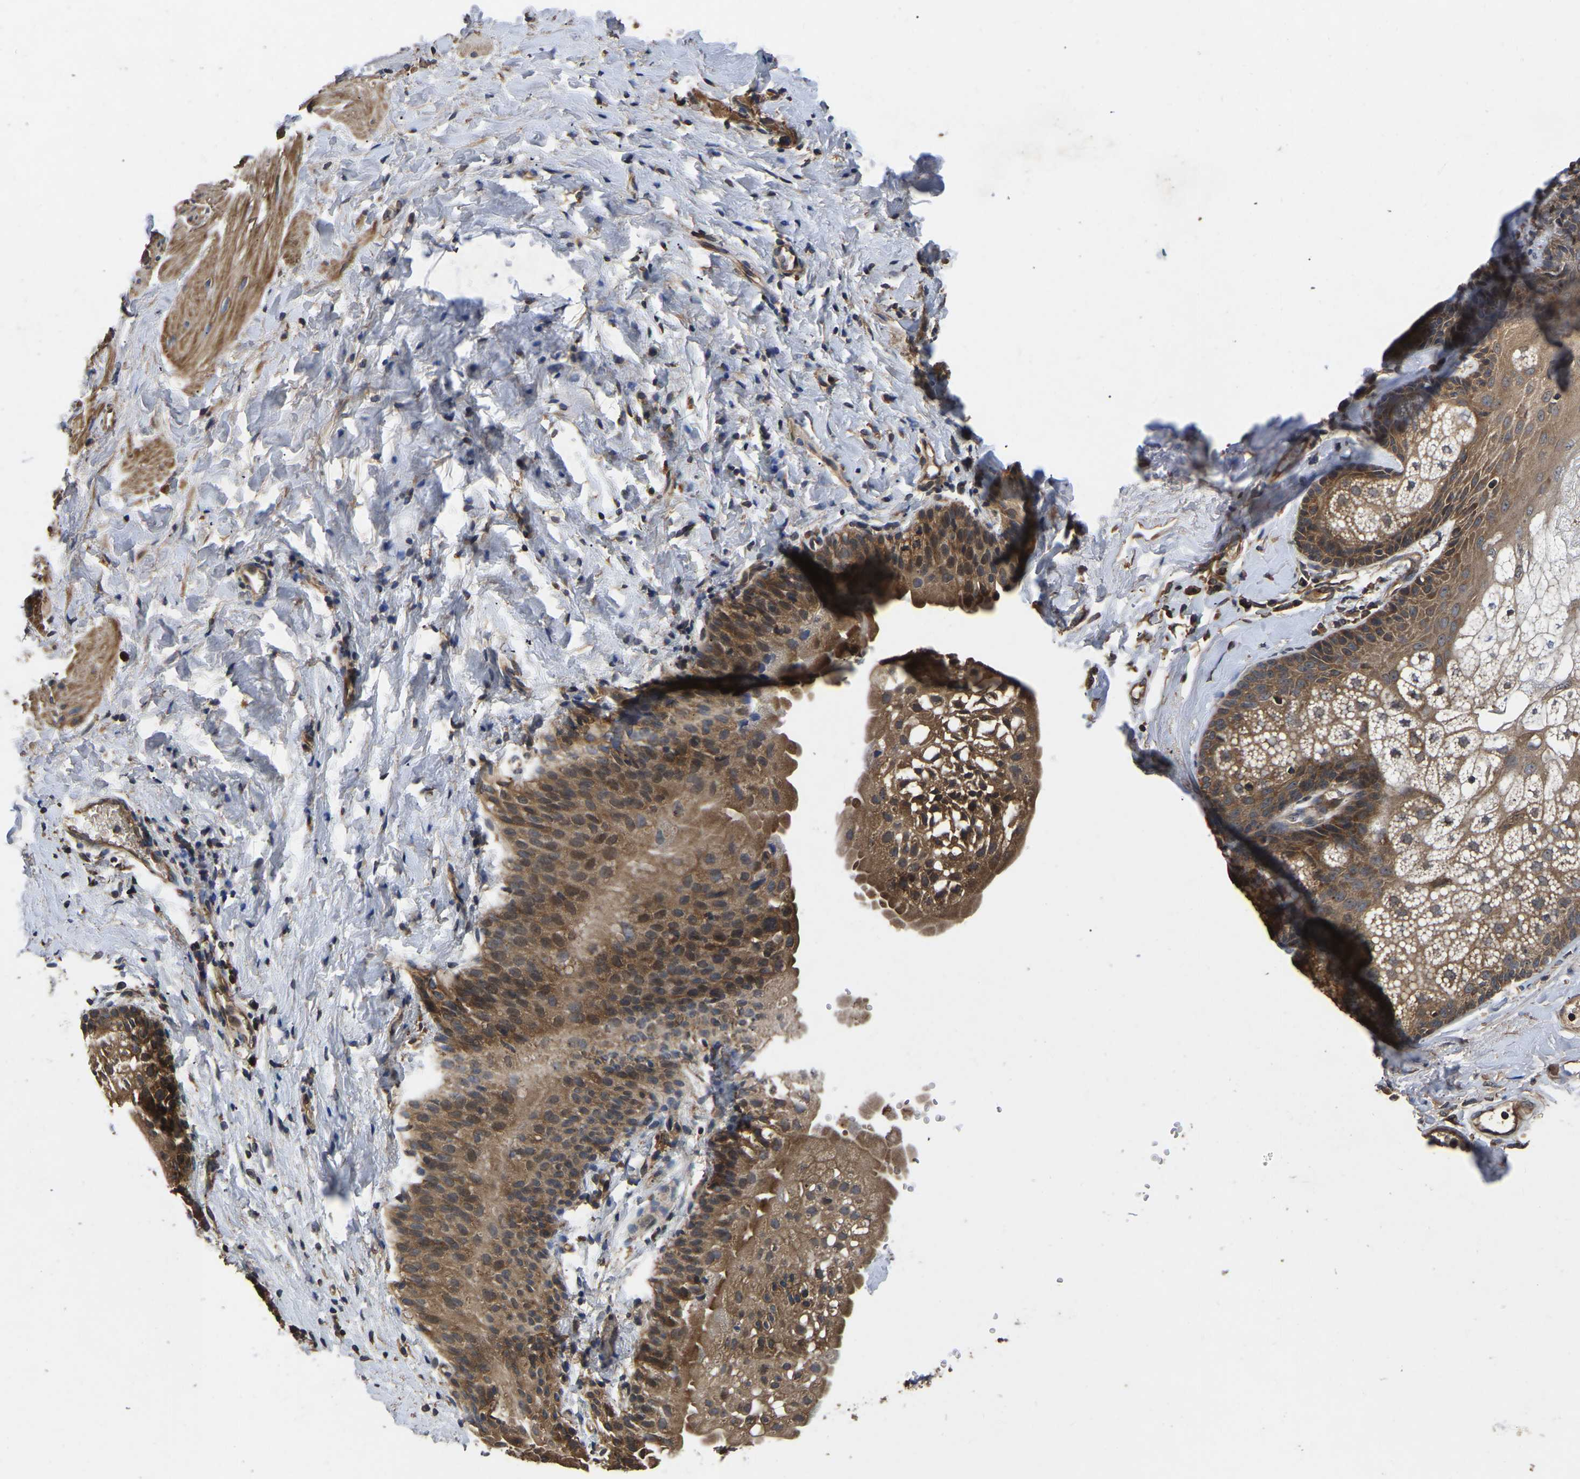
{"staining": {"intensity": "moderate", "quantity": ">75%", "location": "cytoplasmic/membranous"}, "tissue": "smooth muscle", "cell_type": "Smooth muscle cells", "image_type": "normal", "snomed": [{"axis": "morphology", "description": "Normal tissue, NOS"}, {"axis": "topography", "description": "Smooth muscle"}], "caption": "Immunohistochemistry of unremarkable smooth muscle displays medium levels of moderate cytoplasmic/membranous positivity in approximately >75% of smooth muscle cells. (IHC, brightfield microscopy, high magnification).", "gene": "CRYZL1", "patient": {"sex": "male", "age": 16}}